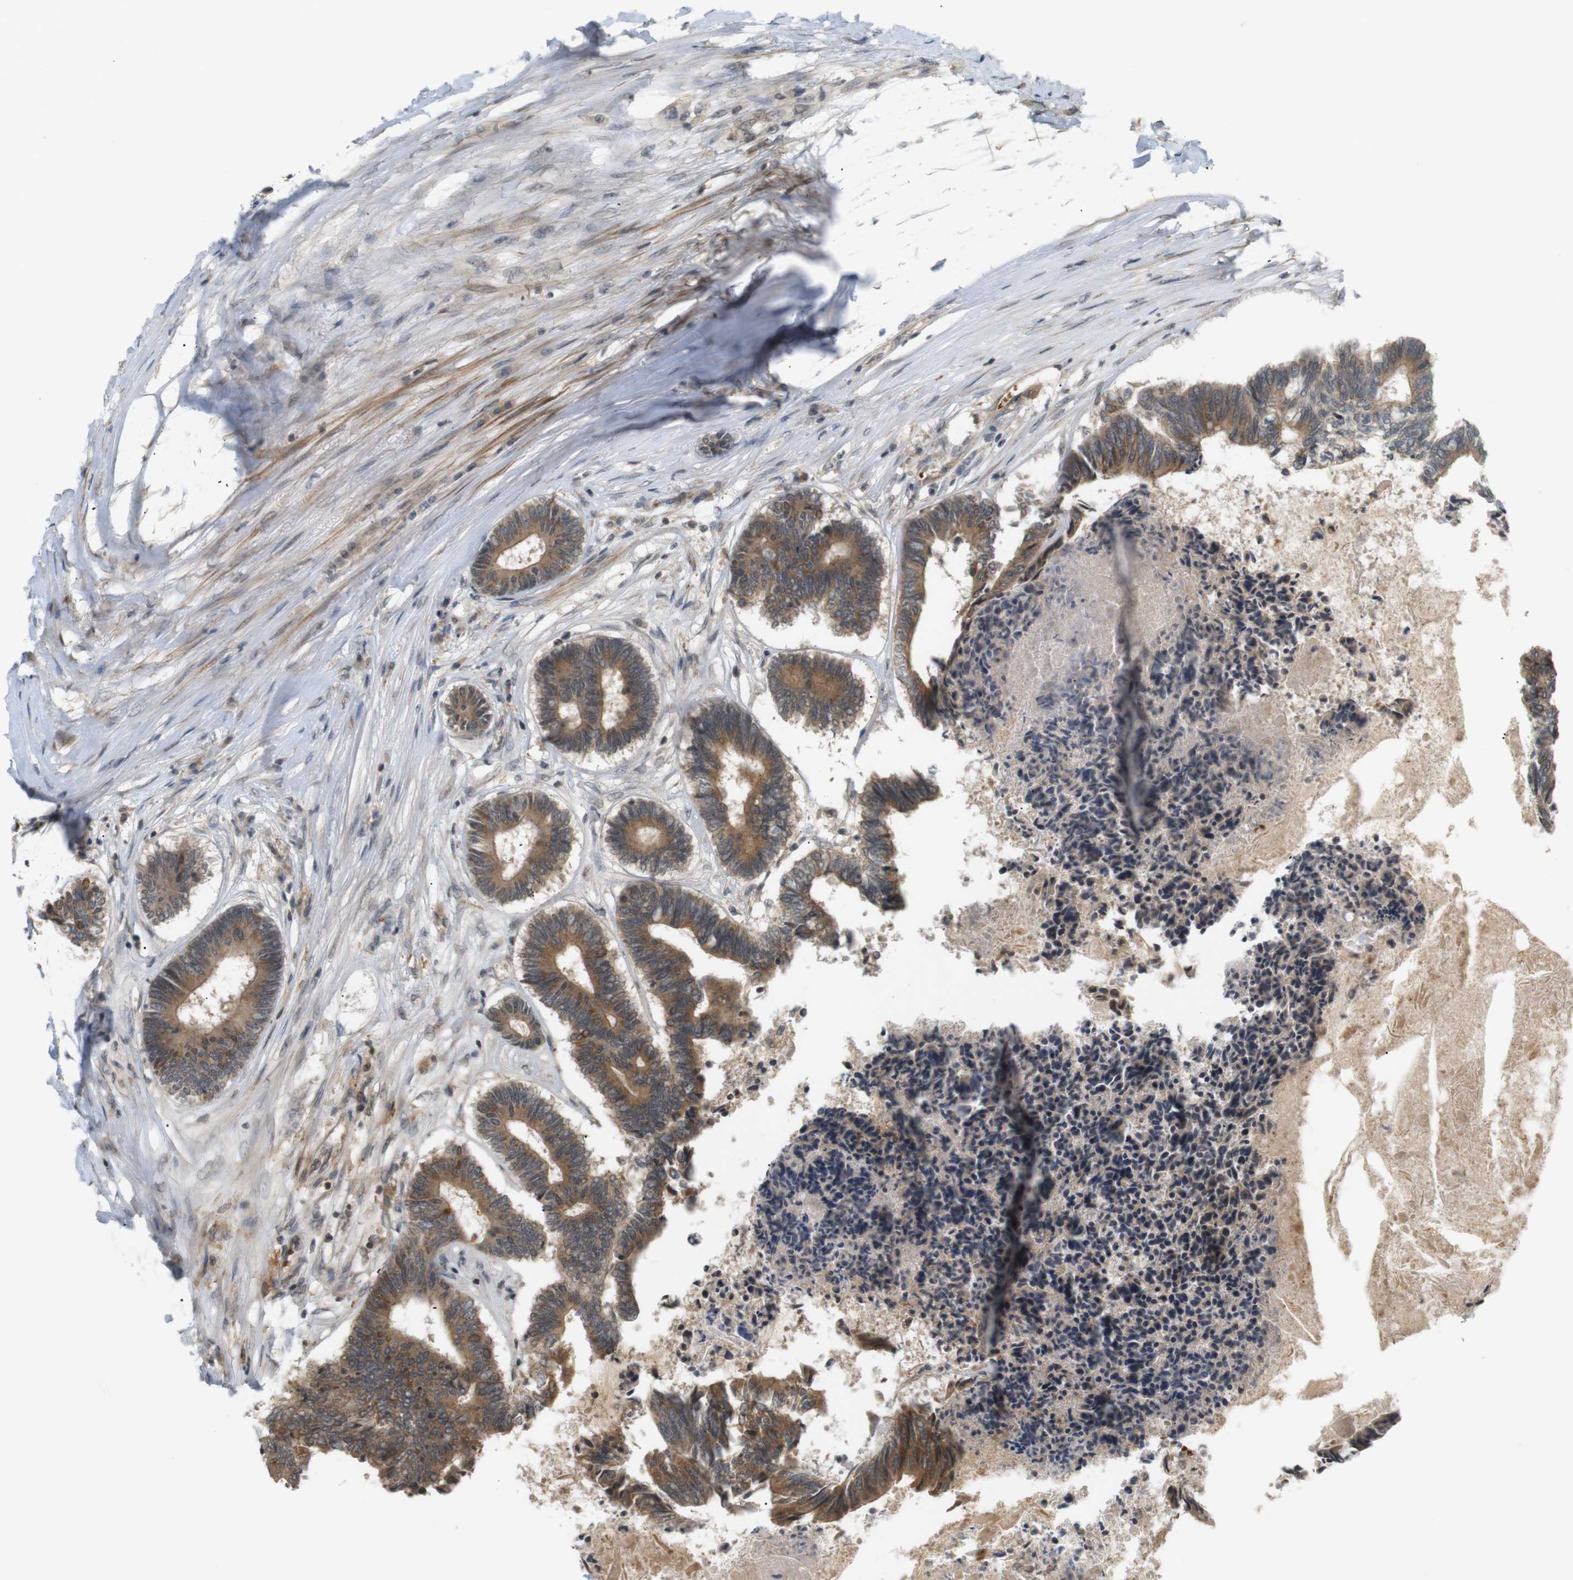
{"staining": {"intensity": "moderate", "quantity": ">75%", "location": "cytoplasmic/membranous"}, "tissue": "colorectal cancer", "cell_type": "Tumor cells", "image_type": "cancer", "snomed": [{"axis": "morphology", "description": "Adenocarcinoma, NOS"}, {"axis": "topography", "description": "Rectum"}], "caption": "DAB immunohistochemical staining of human colorectal cancer (adenocarcinoma) exhibits moderate cytoplasmic/membranous protein positivity in about >75% of tumor cells. (Brightfield microscopy of DAB IHC at high magnification).", "gene": "SOCS6", "patient": {"sex": "male", "age": 63}}